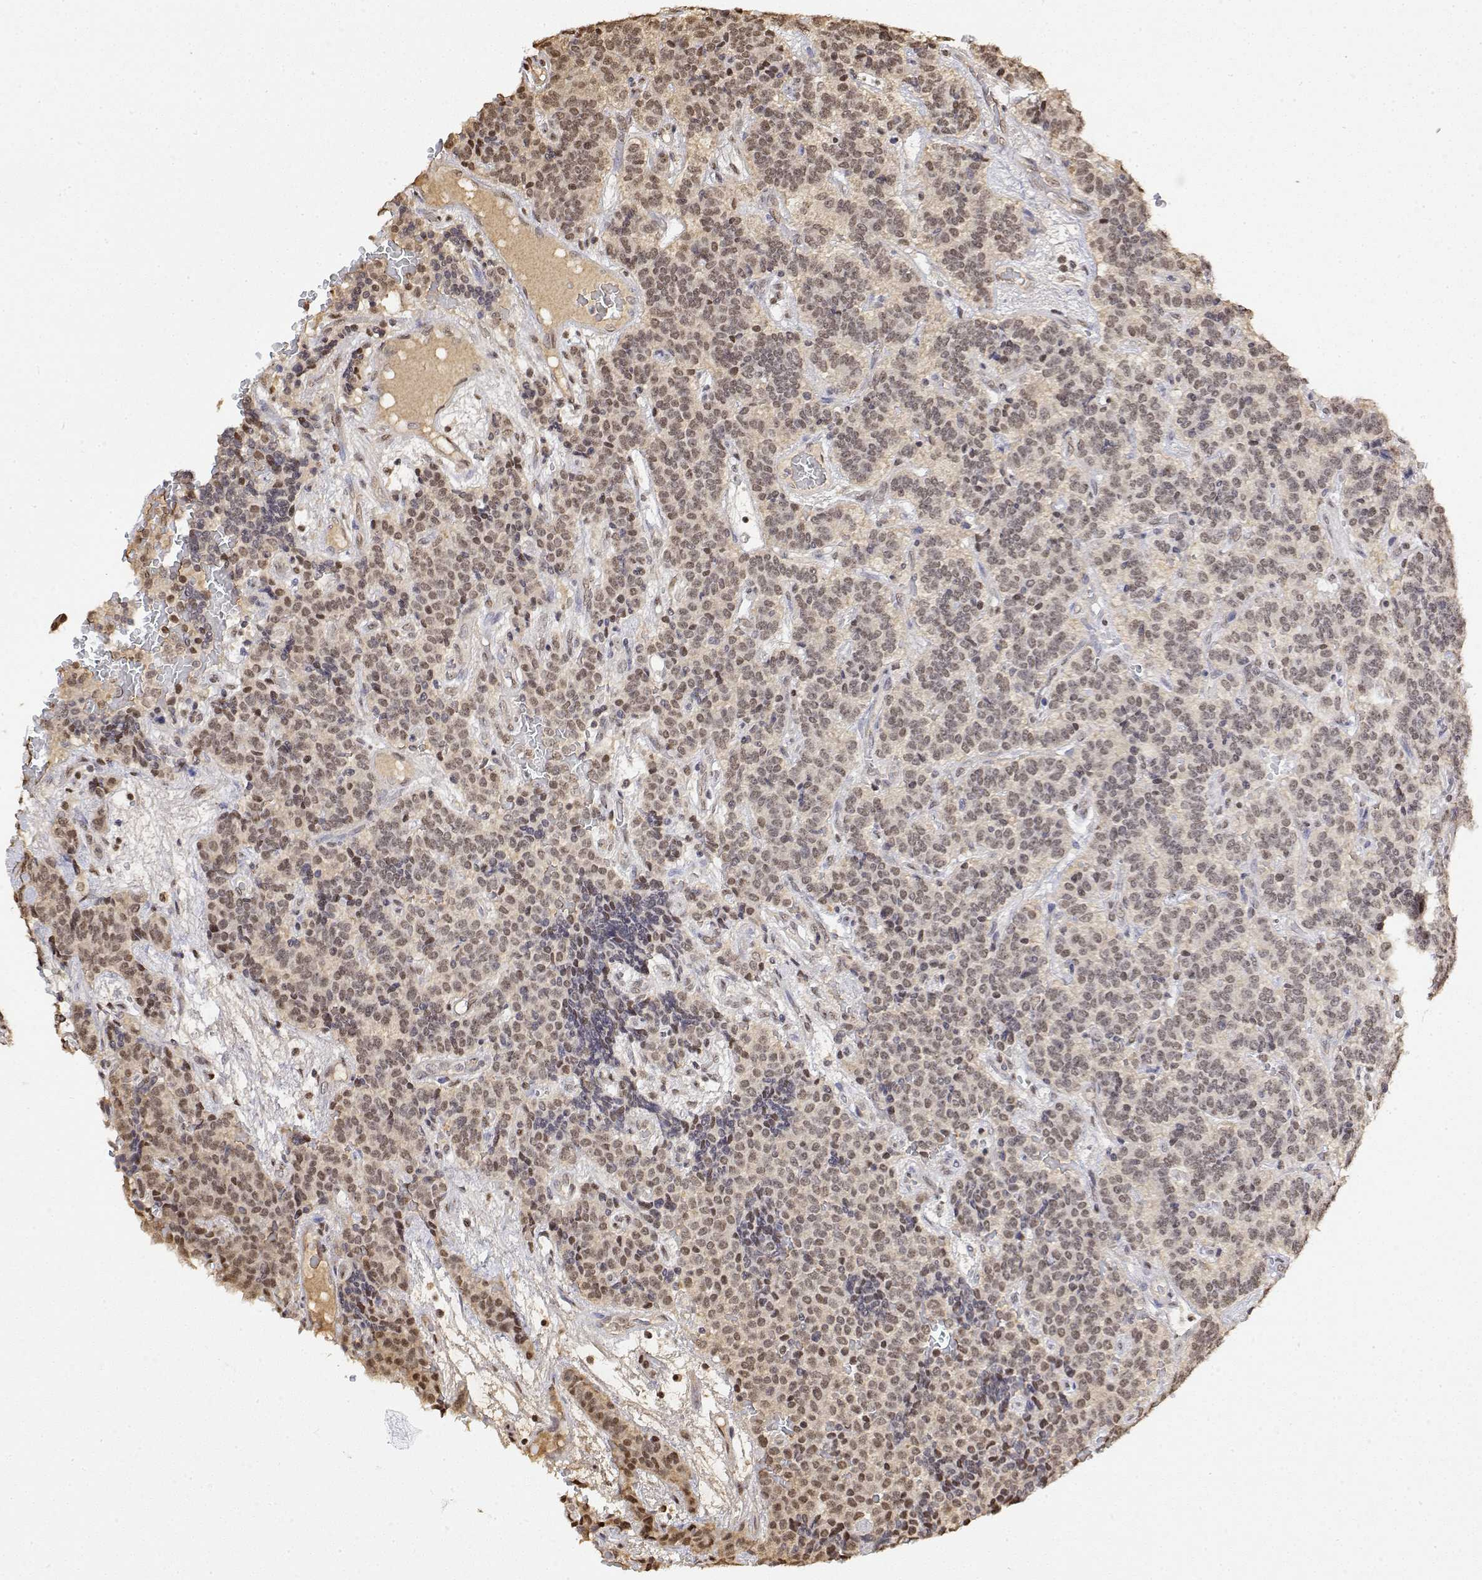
{"staining": {"intensity": "weak", "quantity": ">75%", "location": "nuclear"}, "tissue": "carcinoid", "cell_type": "Tumor cells", "image_type": "cancer", "snomed": [{"axis": "morphology", "description": "Carcinoid, malignant, NOS"}, {"axis": "topography", "description": "Pancreas"}], "caption": "DAB (3,3'-diaminobenzidine) immunohistochemical staining of human carcinoid (malignant) demonstrates weak nuclear protein expression in about >75% of tumor cells. (brown staining indicates protein expression, while blue staining denotes nuclei).", "gene": "TPI1", "patient": {"sex": "male", "age": 36}}